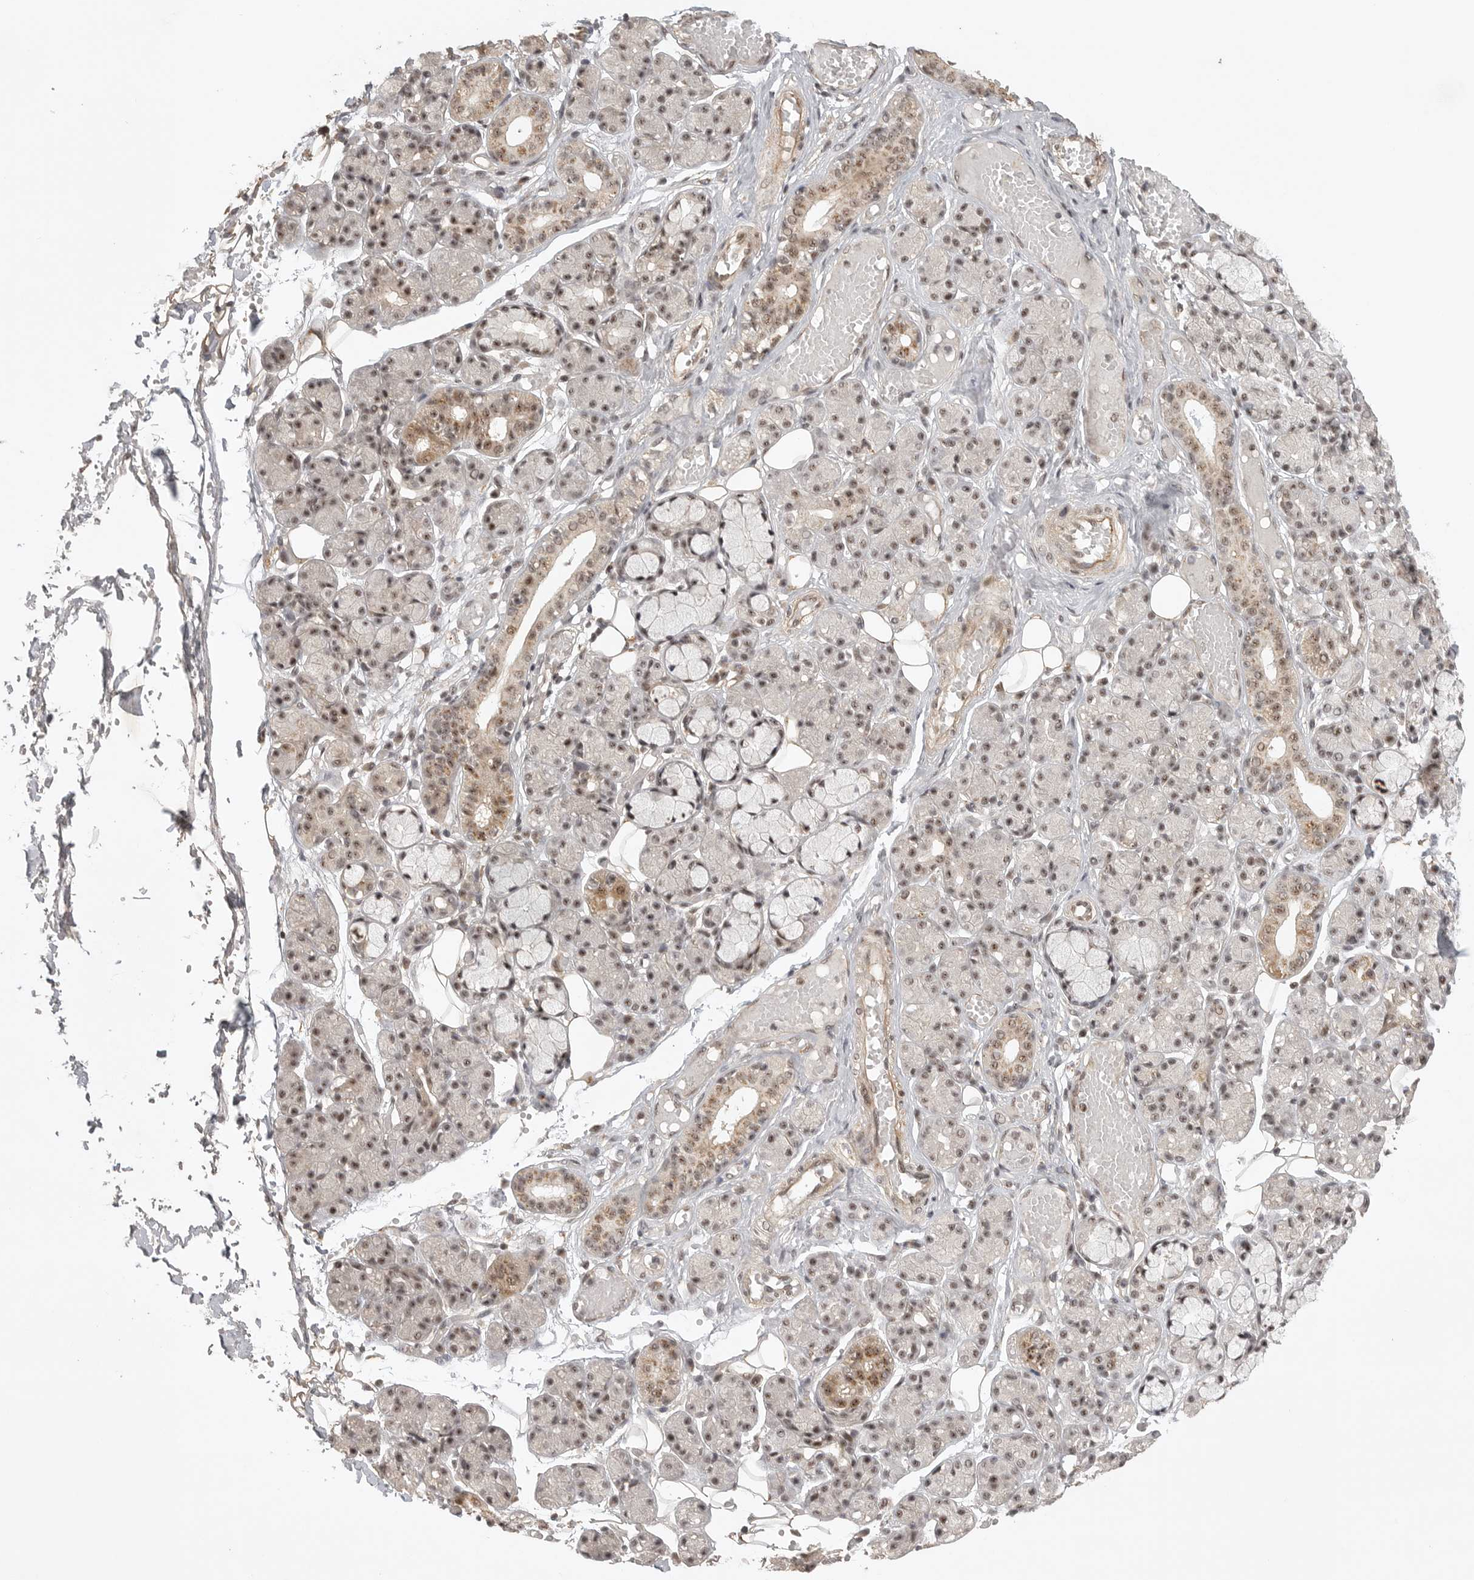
{"staining": {"intensity": "moderate", "quantity": ">75%", "location": "nuclear"}, "tissue": "salivary gland", "cell_type": "Glandular cells", "image_type": "normal", "snomed": [{"axis": "morphology", "description": "Normal tissue, NOS"}, {"axis": "topography", "description": "Salivary gland"}], "caption": "Brown immunohistochemical staining in benign salivary gland displays moderate nuclear positivity in approximately >75% of glandular cells.", "gene": "POMP", "patient": {"sex": "male", "age": 63}}